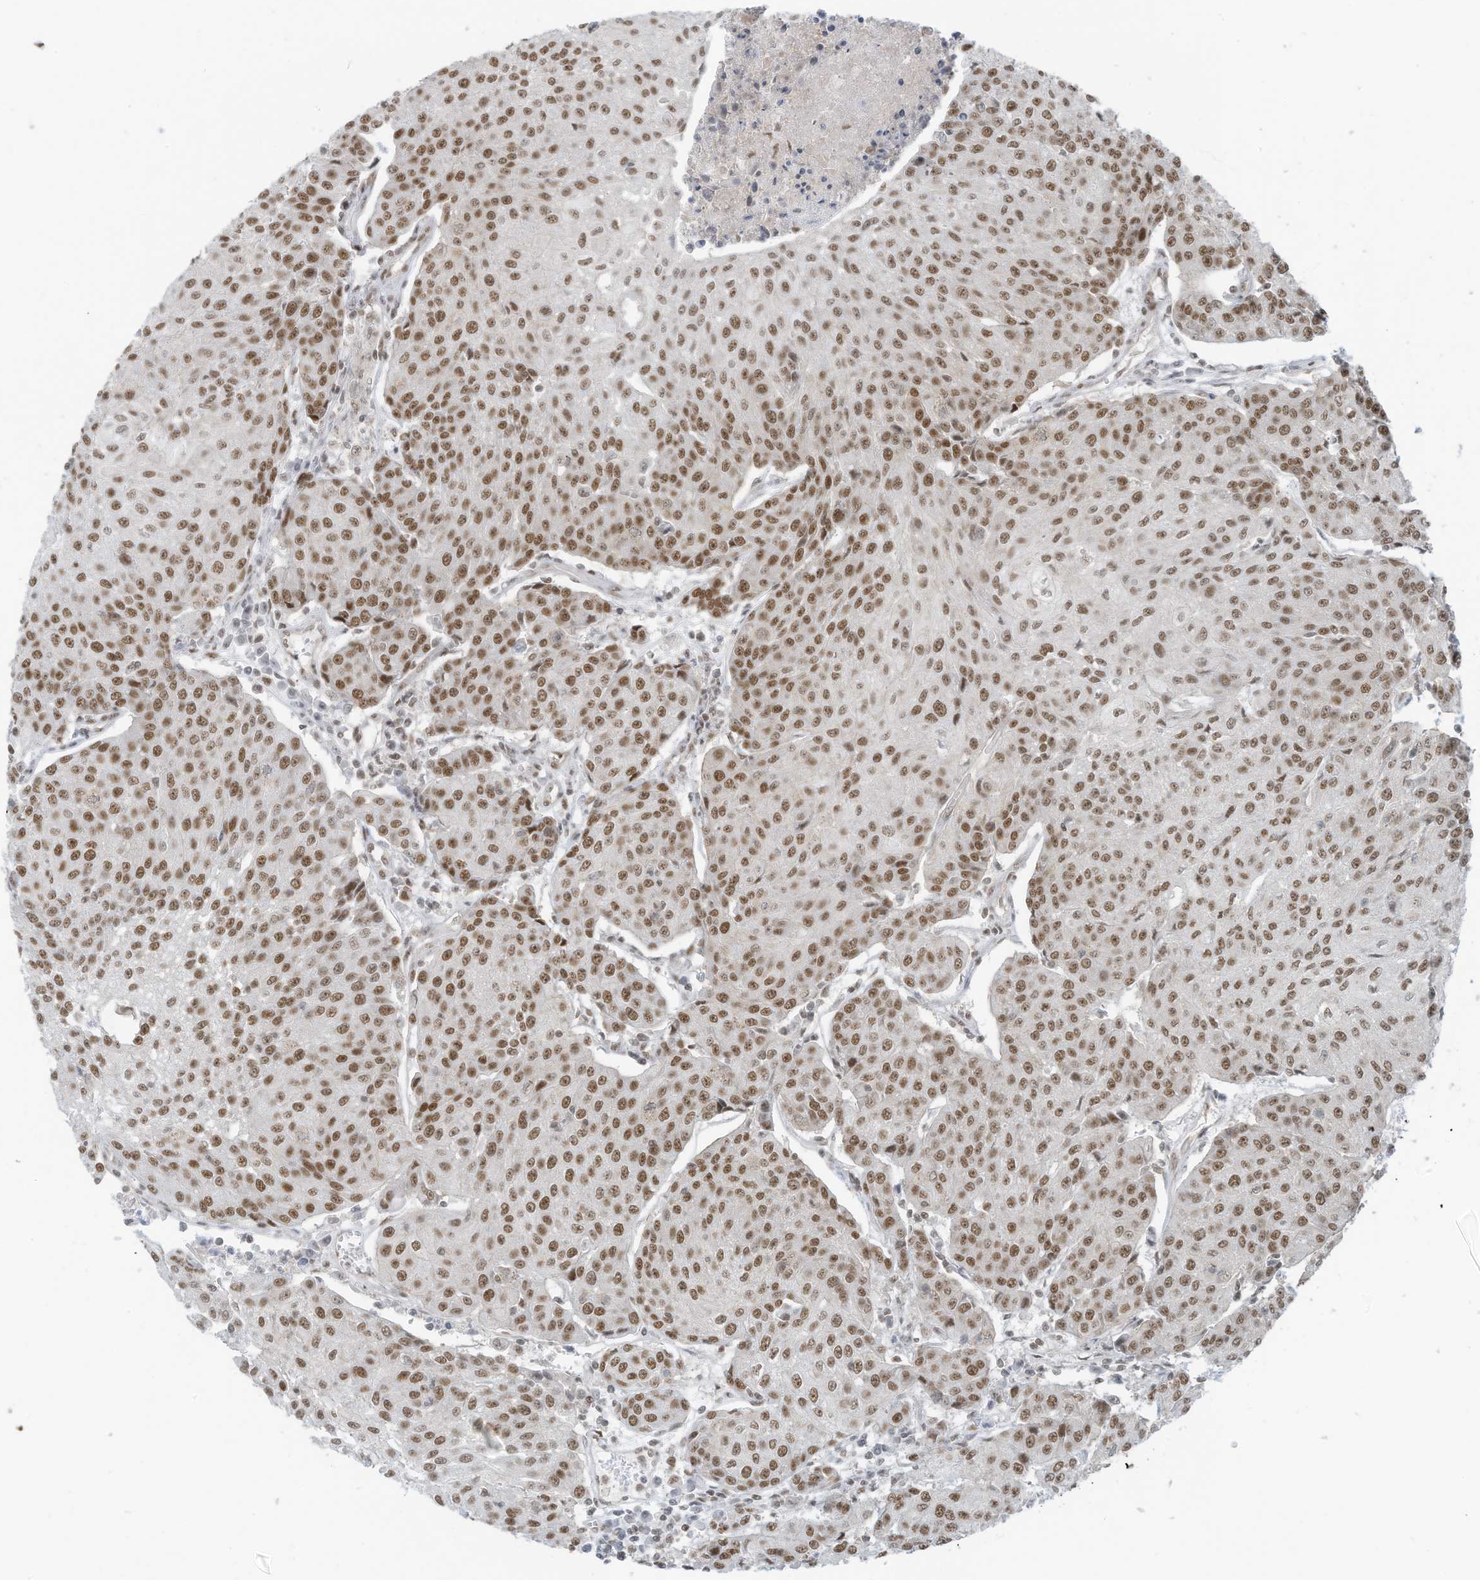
{"staining": {"intensity": "moderate", "quantity": ">75%", "location": "nuclear"}, "tissue": "urothelial cancer", "cell_type": "Tumor cells", "image_type": "cancer", "snomed": [{"axis": "morphology", "description": "Urothelial carcinoma, High grade"}, {"axis": "topography", "description": "Urinary bladder"}], "caption": "High-power microscopy captured an immunohistochemistry (IHC) photomicrograph of urothelial cancer, revealing moderate nuclear staining in about >75% of tumor cells.", "gene": "DBR1", "patient": {"sex": "female", "age": 85}}